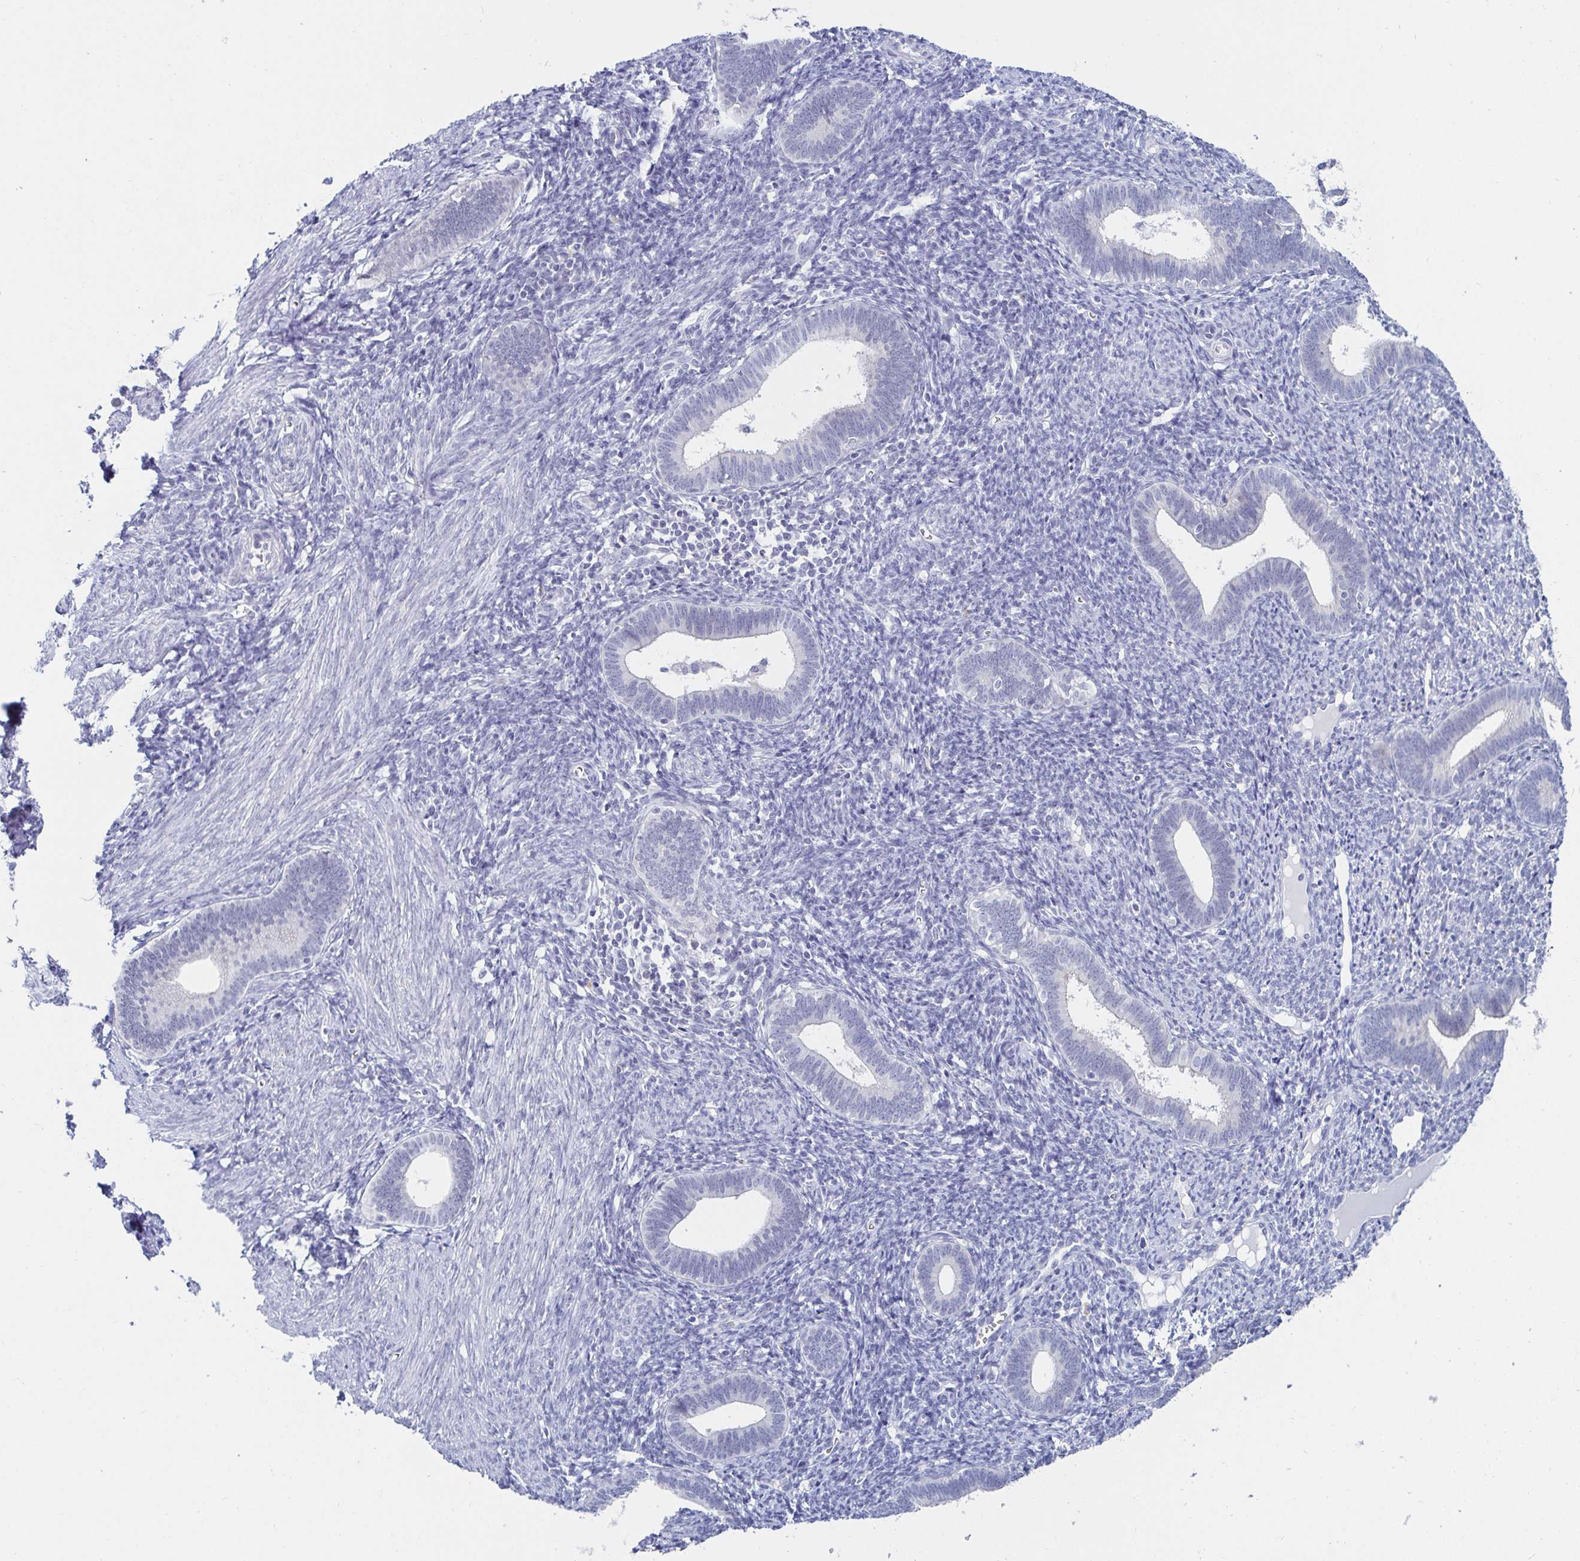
{"staining": {"intensity": "negative", "quantity": "none", "location": "none"}, "tissue": "endometrium", "cell_type": "Cells in endometrial stroma", "image_type": "normal", "snomed": [{"axis": "morphology", "description": "Normal tissue, NOS"}, {"axis": "topography", "description": "Endometrium"}], "caption": "Human endometrium stained for a protein using immunohistochemistry (IHC) displays no positivity in cells in endometrial stroma.", "gene": "OR10K1", "patient": {"sex": "female", "age": 41}}